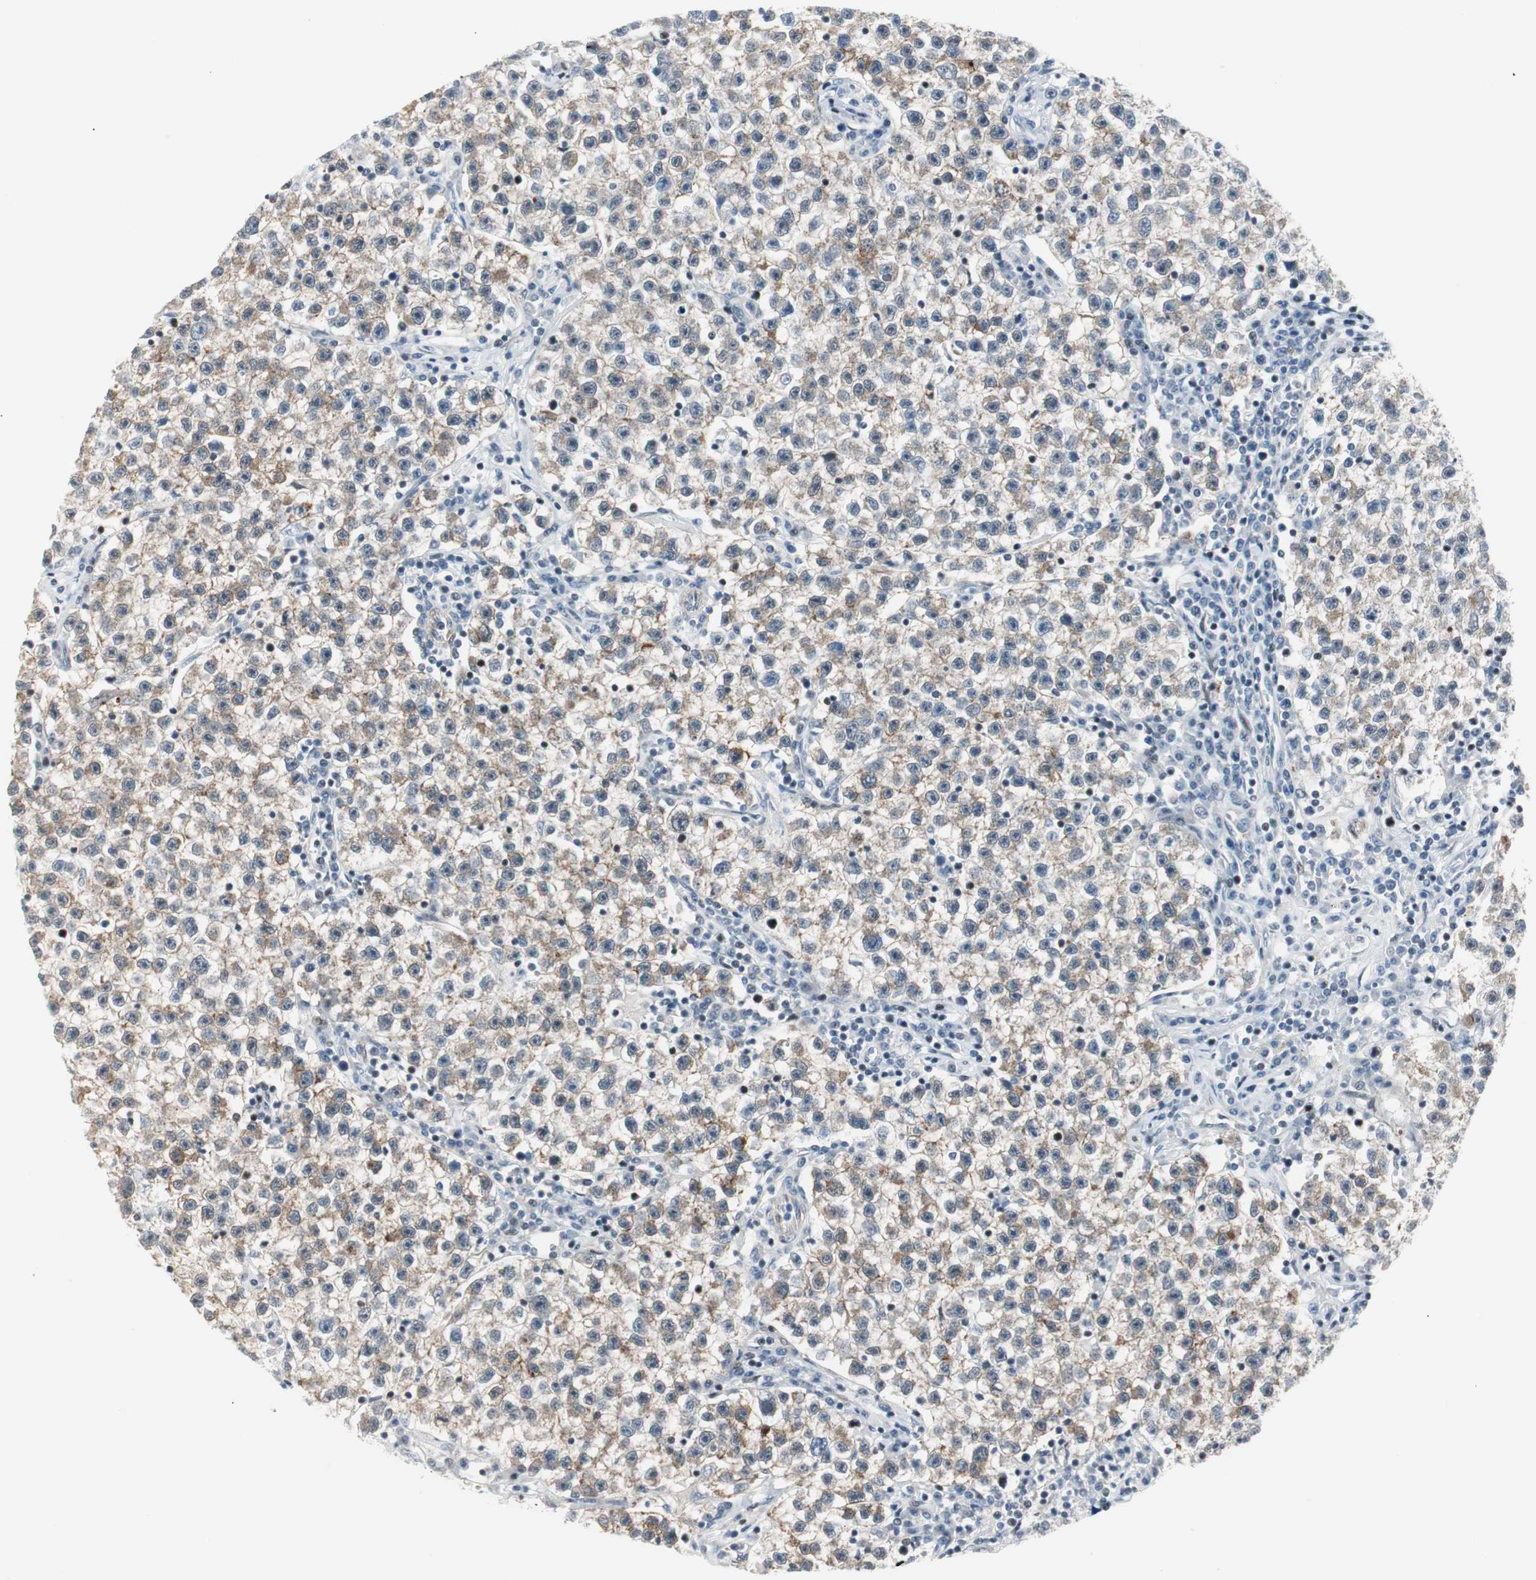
{"staining": {"intensity": "weak", "quantity": "25%-75%", "location": "cytoplasmic/membranous"}, "tissue": "testis cancer", "cell_type": "Tumor cells", "image_type": "cancer", "snomed": [{"axis": "morphology", "description": "Seminoma, NOS"}, {"axis": "topography", "description": "Testis"}], "caption": "IHC of testis seminoma exhibits low levels of weak cytoplasmic/membranous expression in about 25%-75% of tumor cells.", "gene": "RAD1", "patient": {"sex": "male", "age": 22}}